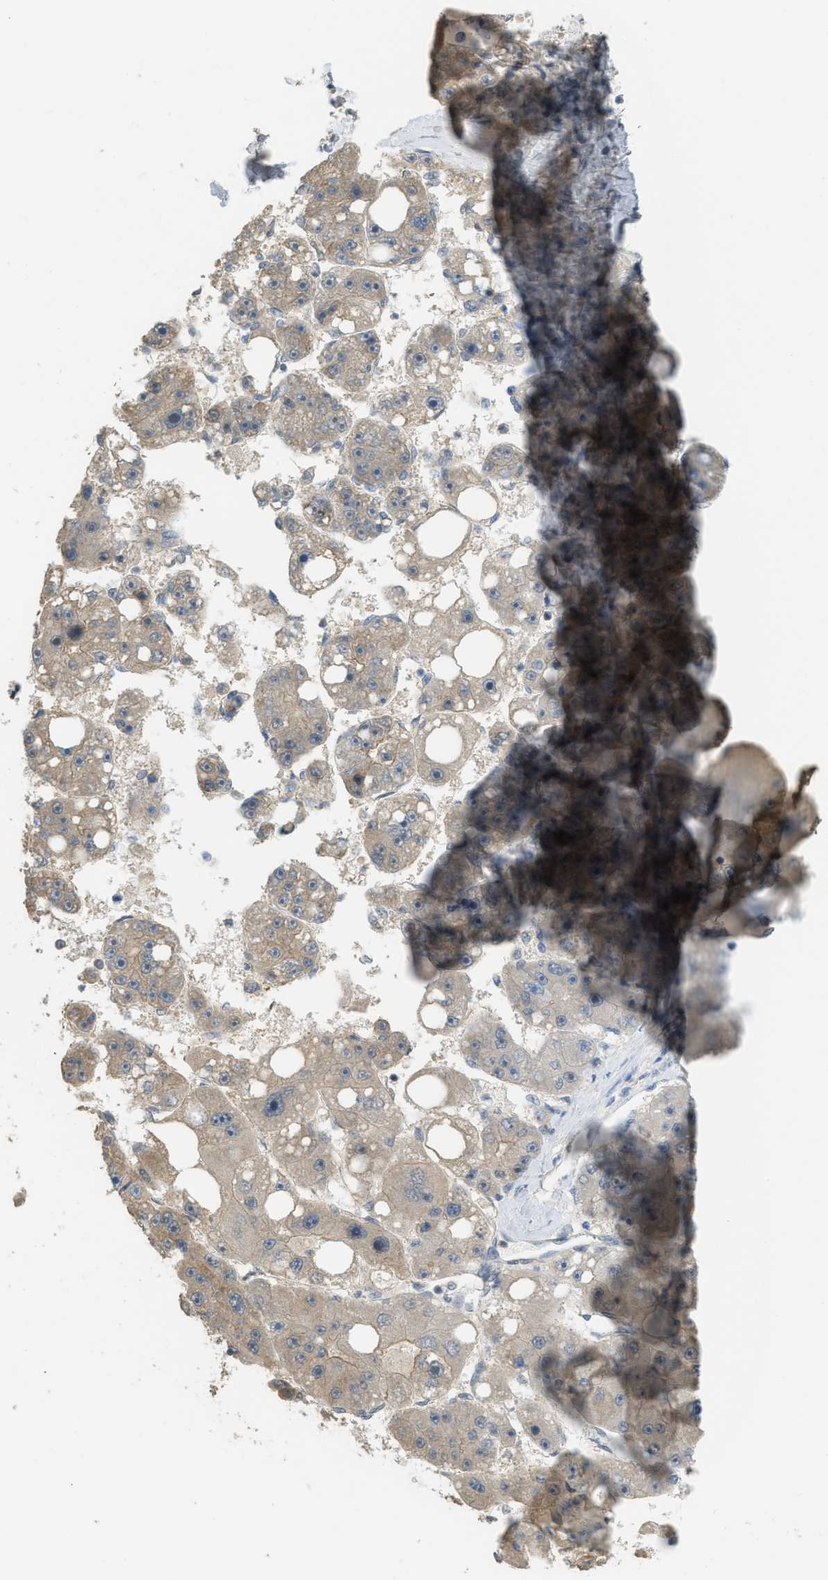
{"staining": {"intensity": "weak", "quantity": "<25%", "location": "cytoplasmic/membranous"}, "tissue": "liver cancer", "cell_type": "Tumor cells", "image_type": "cancer", "snomed": [{"axis": "morphology", "description": "Carcinoma, Hepatocellular, NOS"}, {"axis": "topography", "description": "Liver"}], "caption": "DAB (3,3'-diaminobenzidine) immunohistochemical staining of liver hepatocellular carcinoma shows no significant expression in tumor cells. (DAB (3,3'-diaminobenzidine) IHC, high magnification).", "gene": "IGF2BP2", "patient": {"sex": "female", "age": 61}}